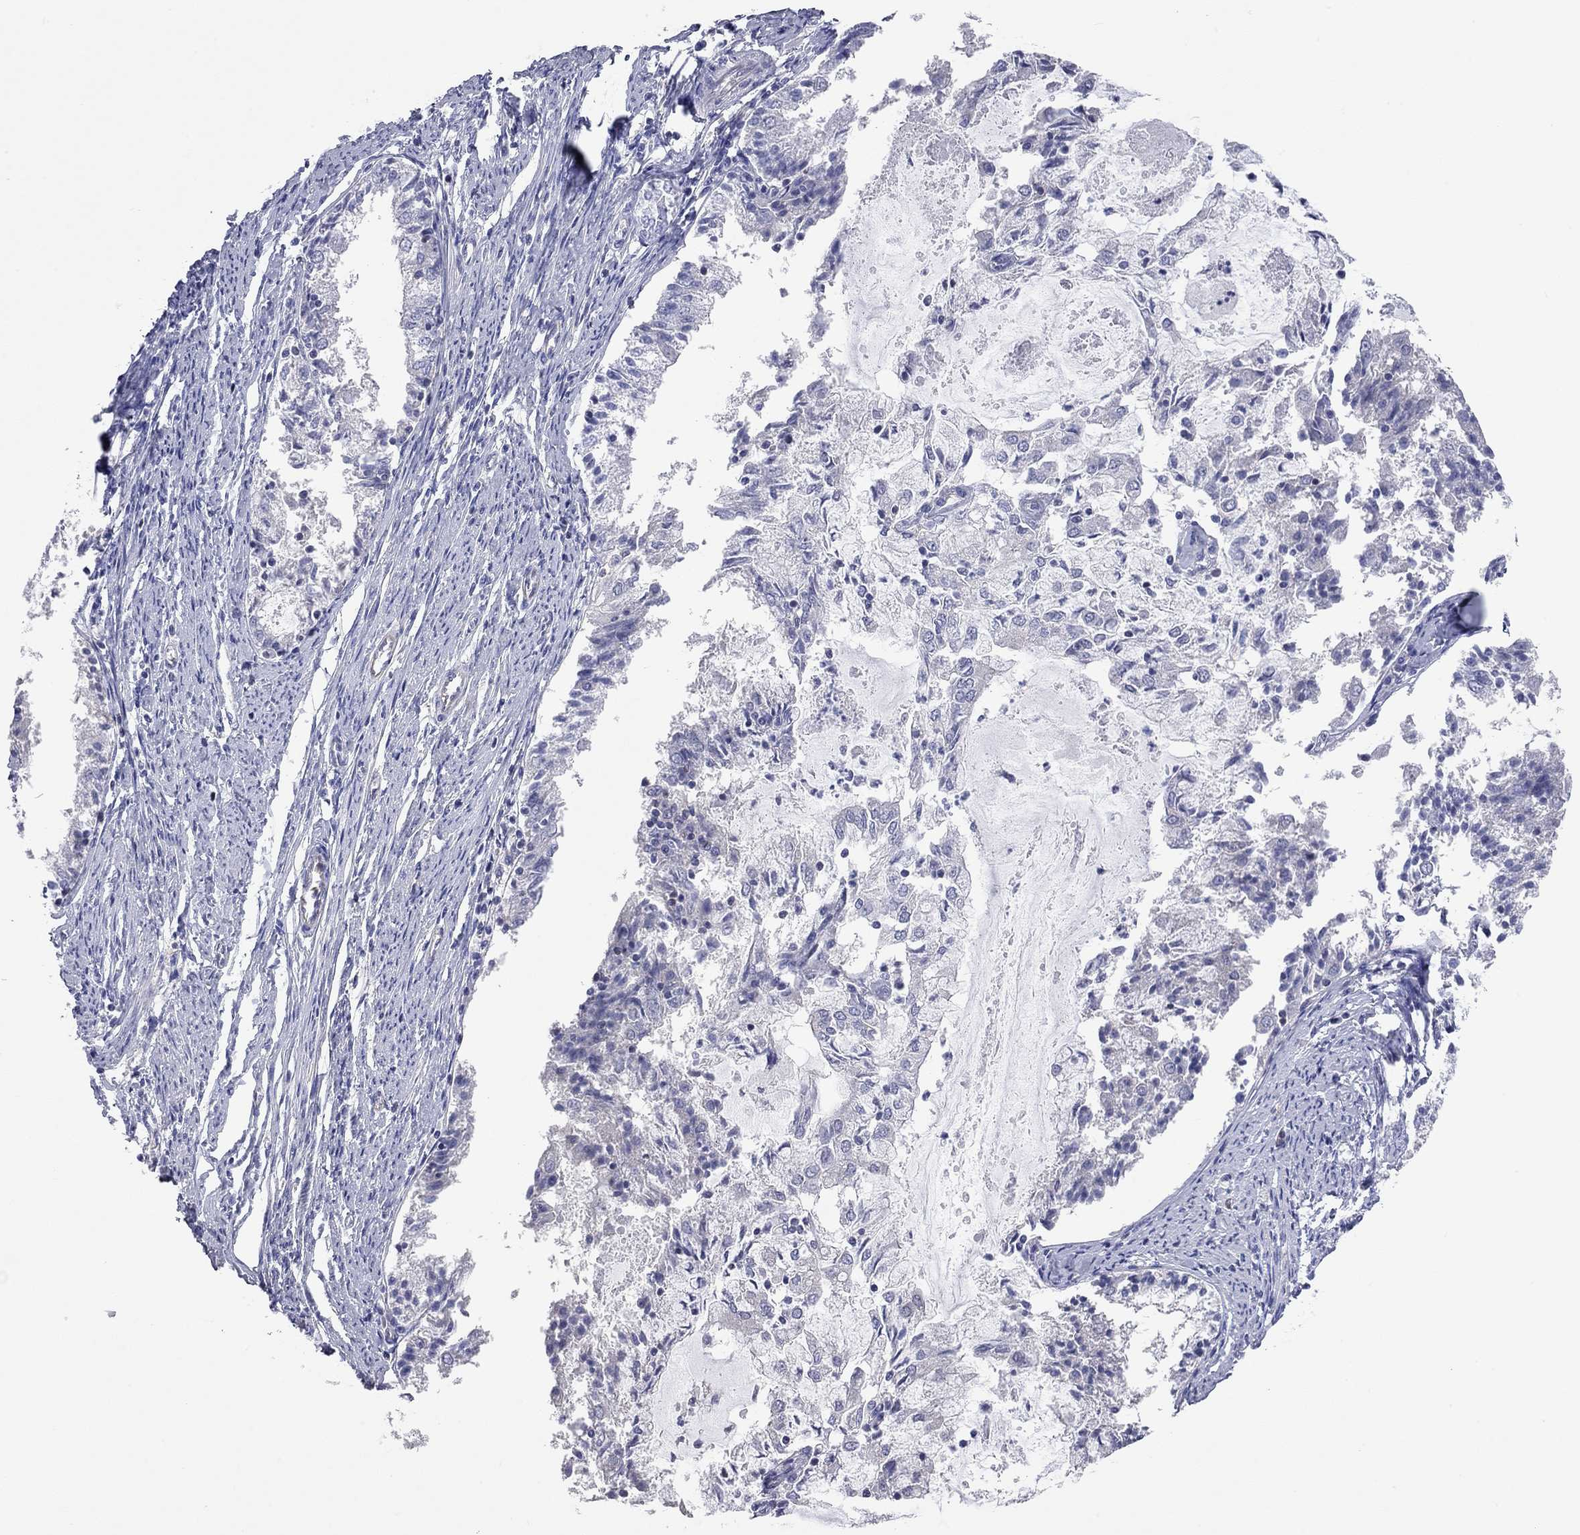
{"staining": {"intensity": "negative", "quantity": "none", "location": "none"}, "tissue": "endometrial cancer", "cell_type": "Tumor cells", "image_type": "cancer", "snomed": [{"axis": "morphology", "description": "Adenocarcinoma, NOS"}, {"axis": "topography", "description": "Endometrium"}], "caption": "A photomicrograph of adenocarcinoma (endometrial) stained for a protein displays no brown staining in tumor cells. (Stains: DAB immunohistochemistry (IHC) with hematoxylin counter stain, Microscopy: brightfield microscopy at high magnification).", "gene": "KCNB1", "patient": {"sex": "female", "age": 57}}